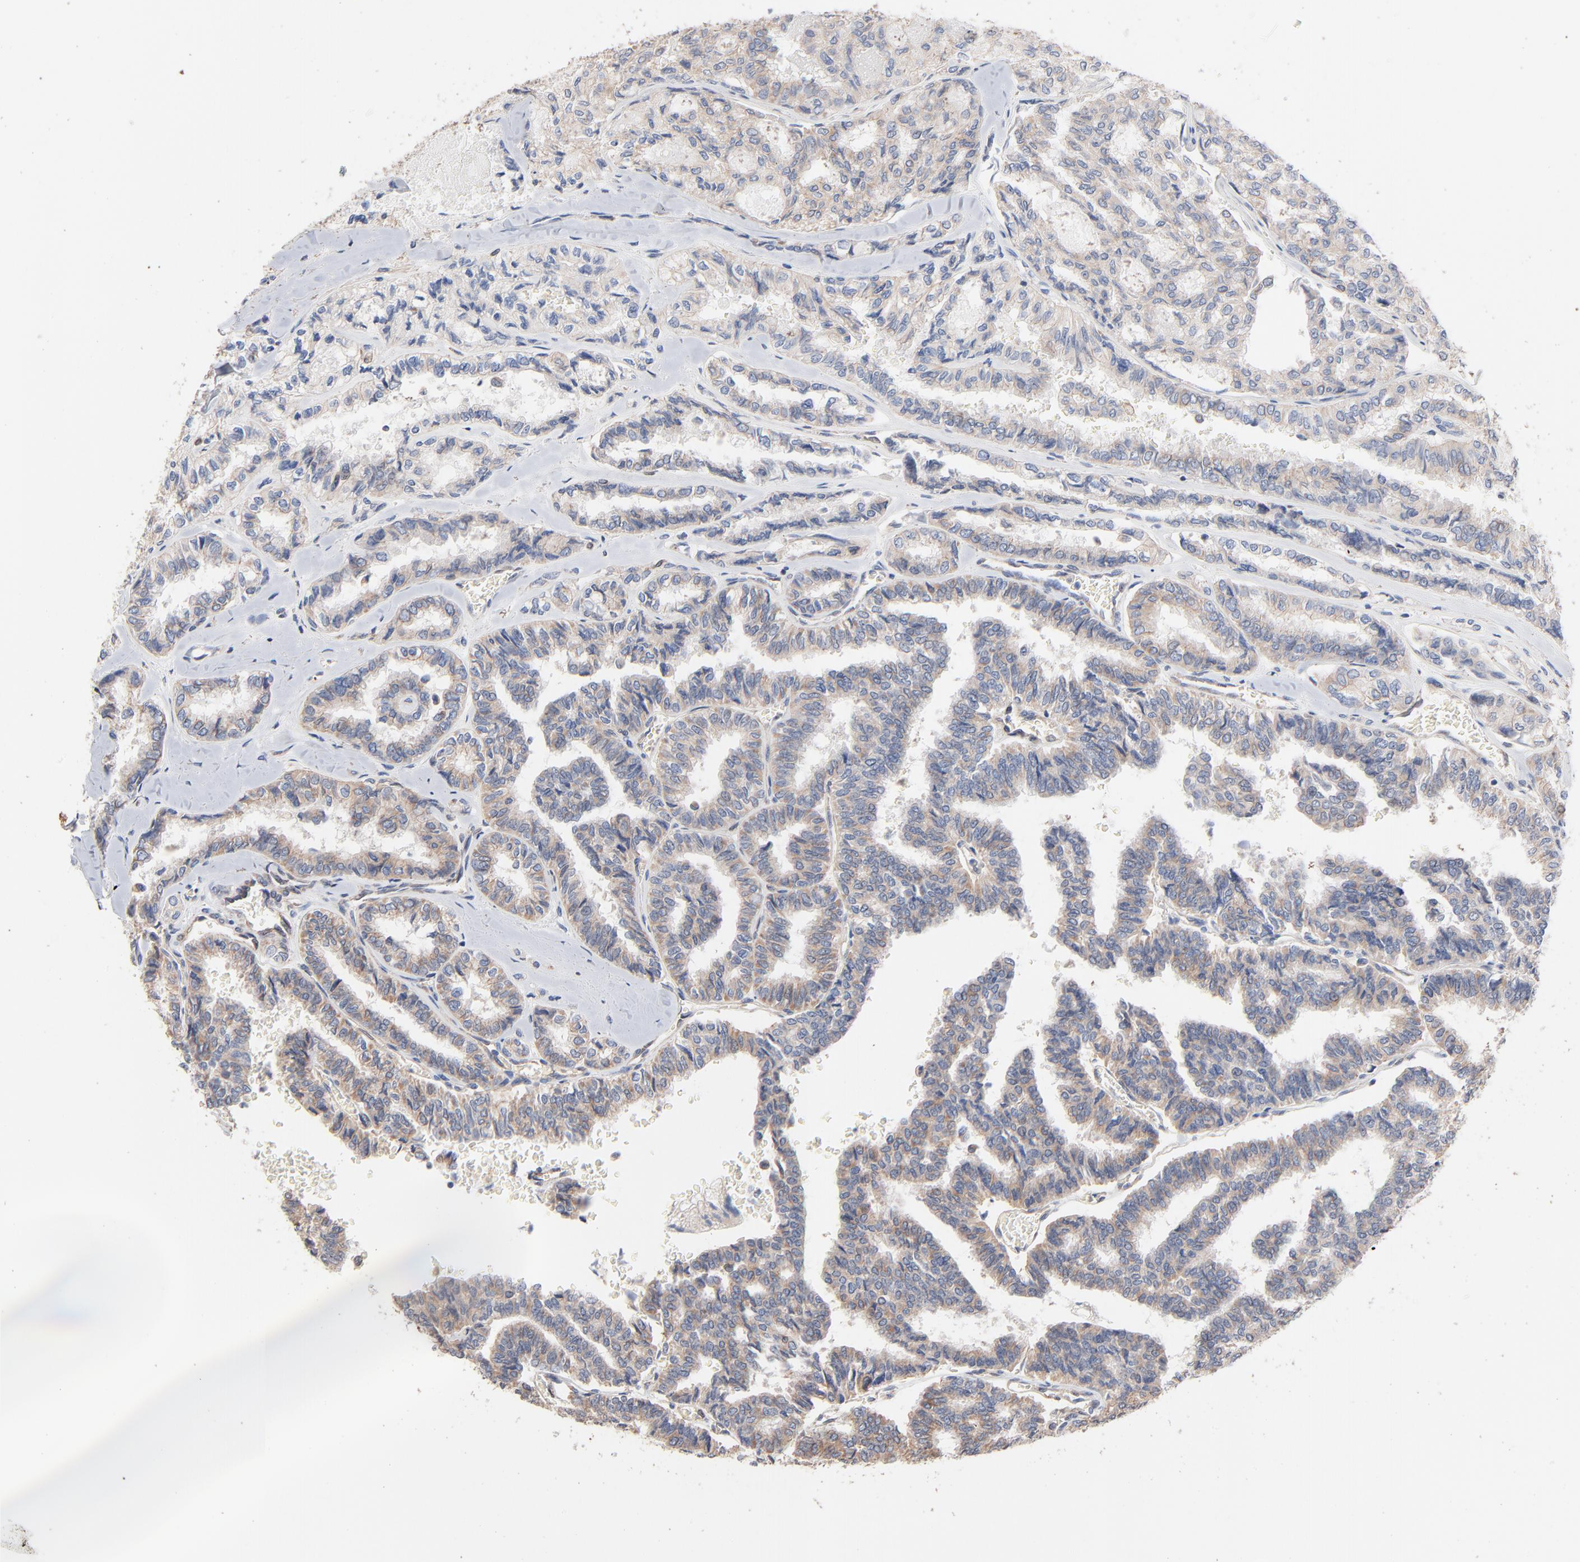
{"staining": {"intensity": "weak", "quantity": ">75%", "location": "cytoplasmic/membranous"}, "tissue": "thyroid cancer", "cell_type": "Tumor cells", "image_type": "cancer", "snomed": [{"axis": "morphology", "description": "Papillary adenocarcinoma, NOS"}, {"axis": "topography", "description": "Thyroid gland"}], "caption": "Tumor cells show low levels of weak cytoplasmic/membranous staining in approximately >75% of cells in human thyroid cancer.", "gene": "ABCD4", "patient": {"sex": "female", "age": 35}}